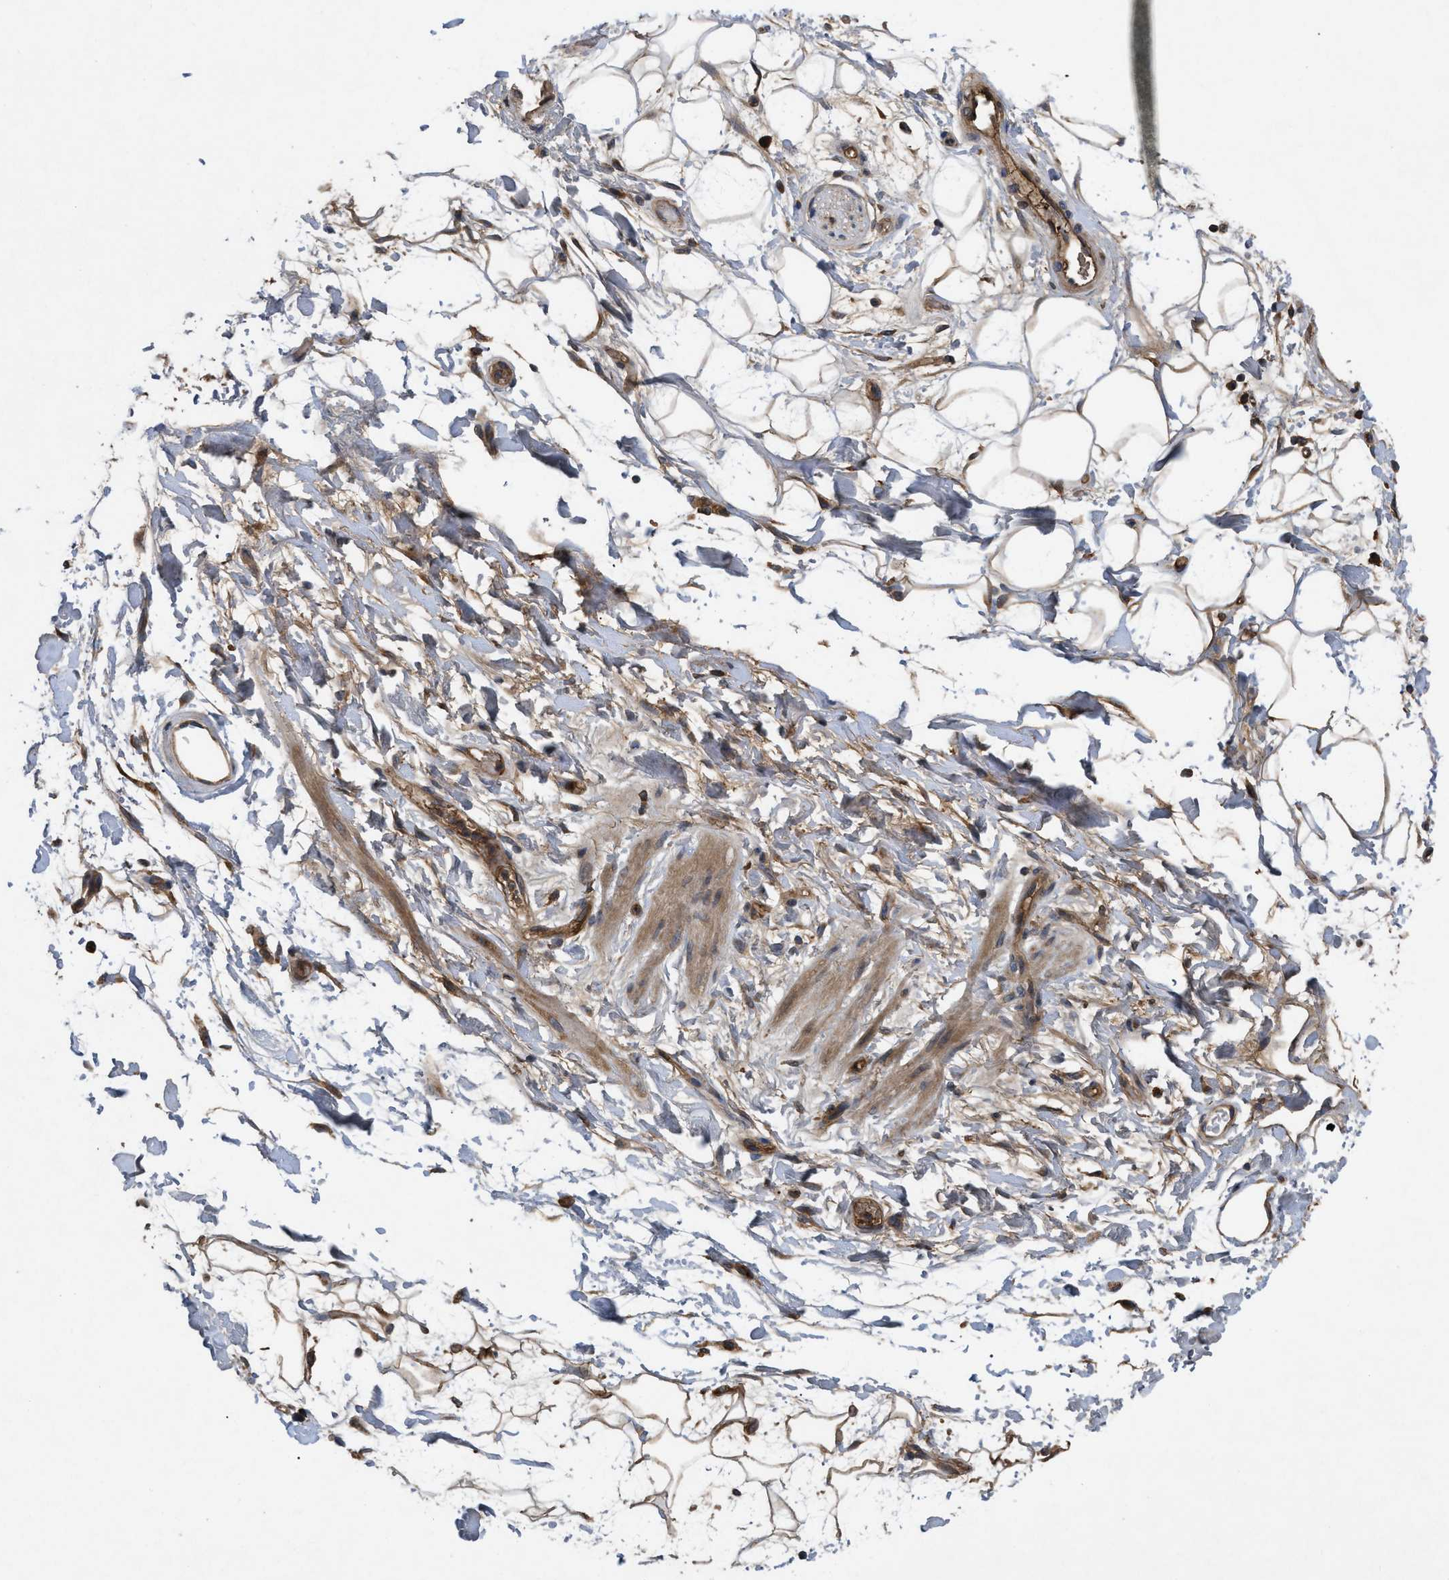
{"staining": {"intensity": "moderate", "quantity": ">75%", "location": "cytoplasmic/membranous"}, "tissue": "adipose tissue", "cell_type": "Adipocytes", "image_type": "normal", "snomed": [{"axis": "morphology", "description": "Normal tissue, NOS"}, {"axis": "topography", "description": "Soft tissue"}], "caption": "Human adipose tissue stained with a brown dye shows moderate cytoplasmic/membranous positive staining in about >75% of adipocytes.", "gene": "RAB2A", "patient": {"sex": "male", "age": 72}}